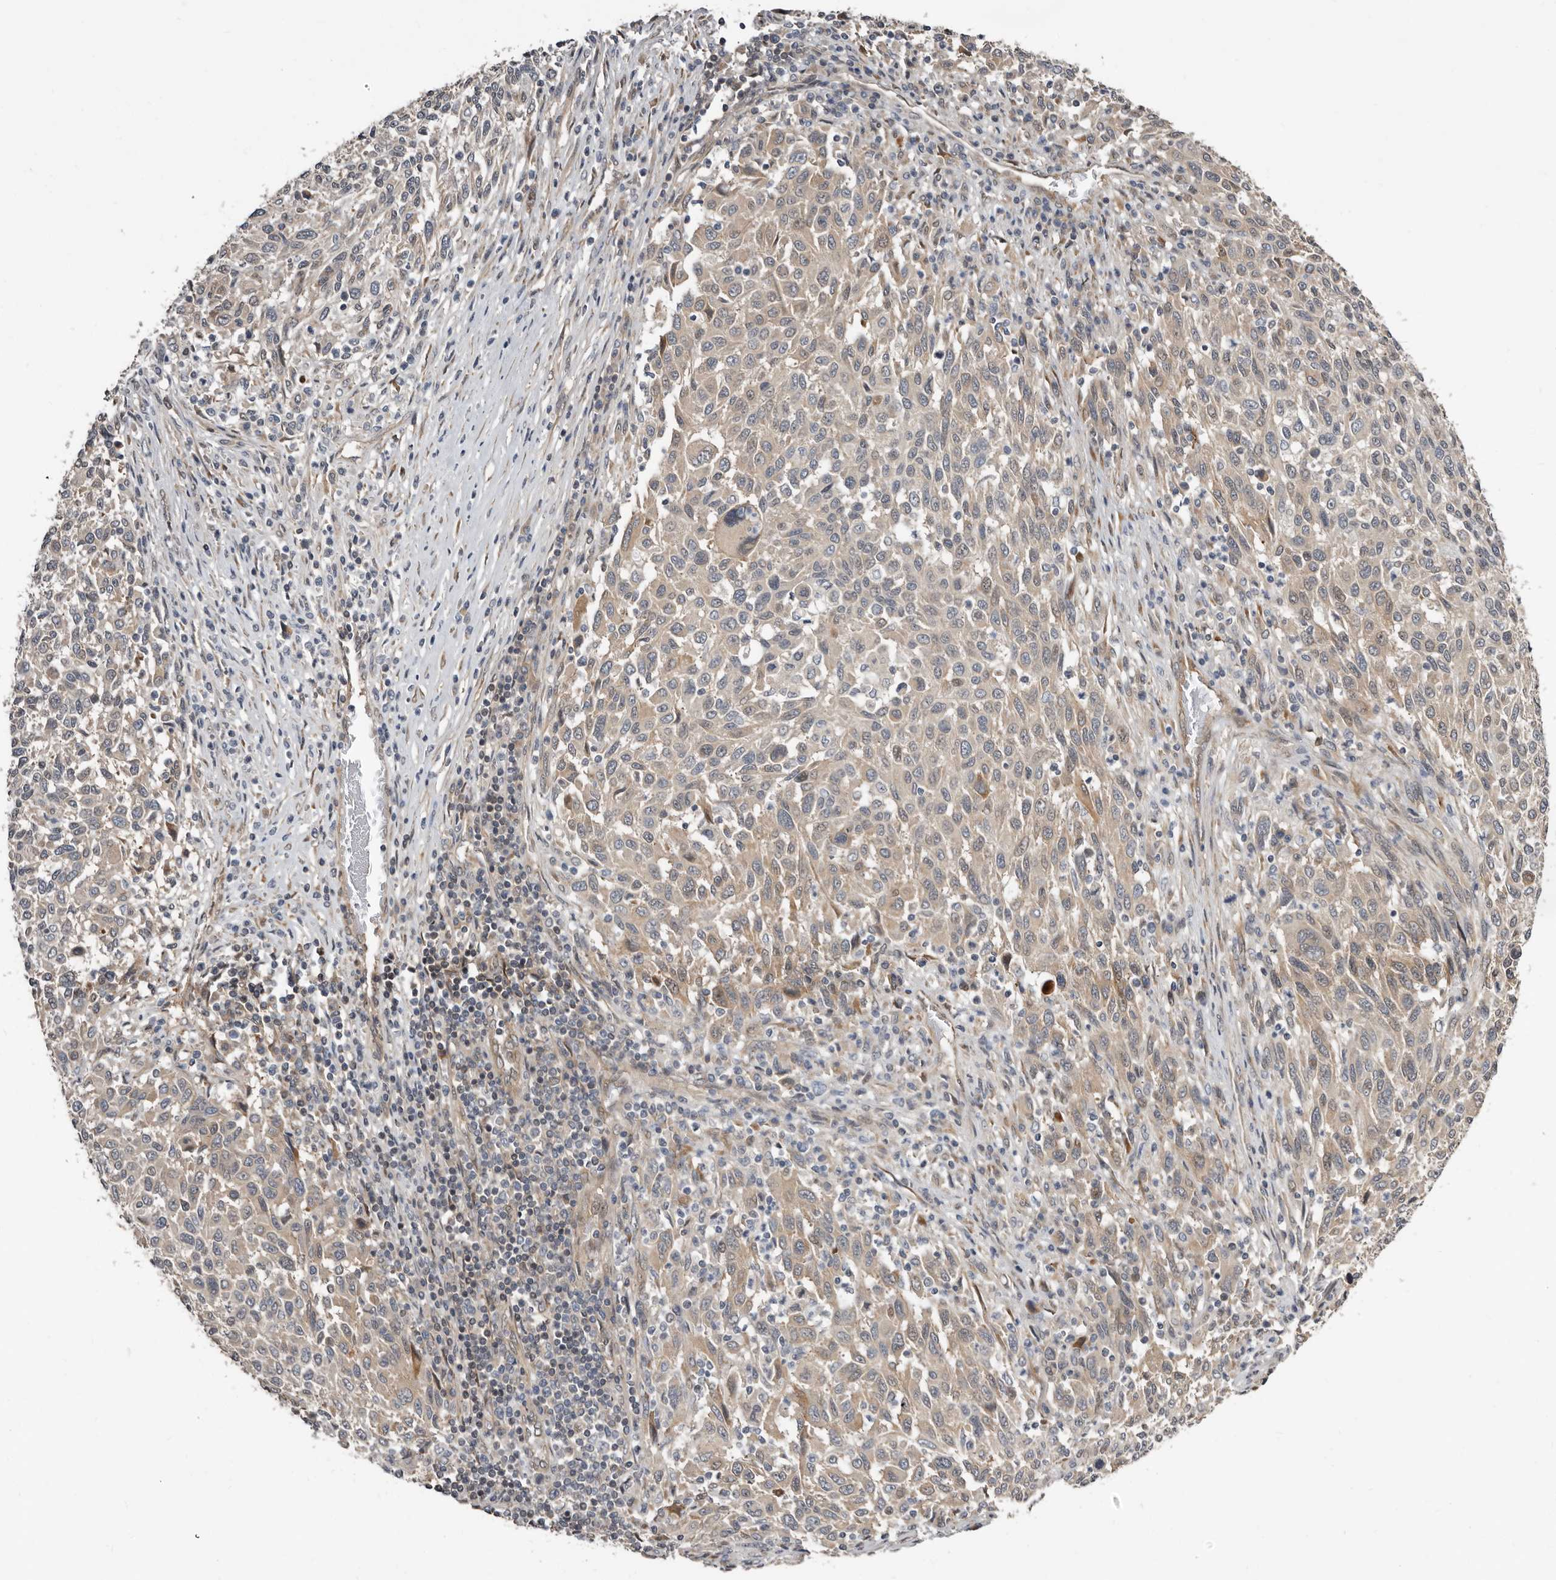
{"staining": {"intensity": "weak", "quantity": "25%-75%", "location": "cytoplasmic/membranous"}, "tissue": "melanoma", "cell_type": "Tumor cells", "image_type": "cancer", "snomed": [{"axis": "morphology", "description": "Malignant melanoma, Metastatic site"}, {"axis": "topography", "description": "Lymph node"}], "caption": "This image exhibits immunohistochemistry staining of human malignant melanoma (metastatic site), with low weak cytoplasmic/membranous staining in about 25%-75% of tumor cells.", "gene": "SBDS", "patient": {"sex": "male", "age": 61}}